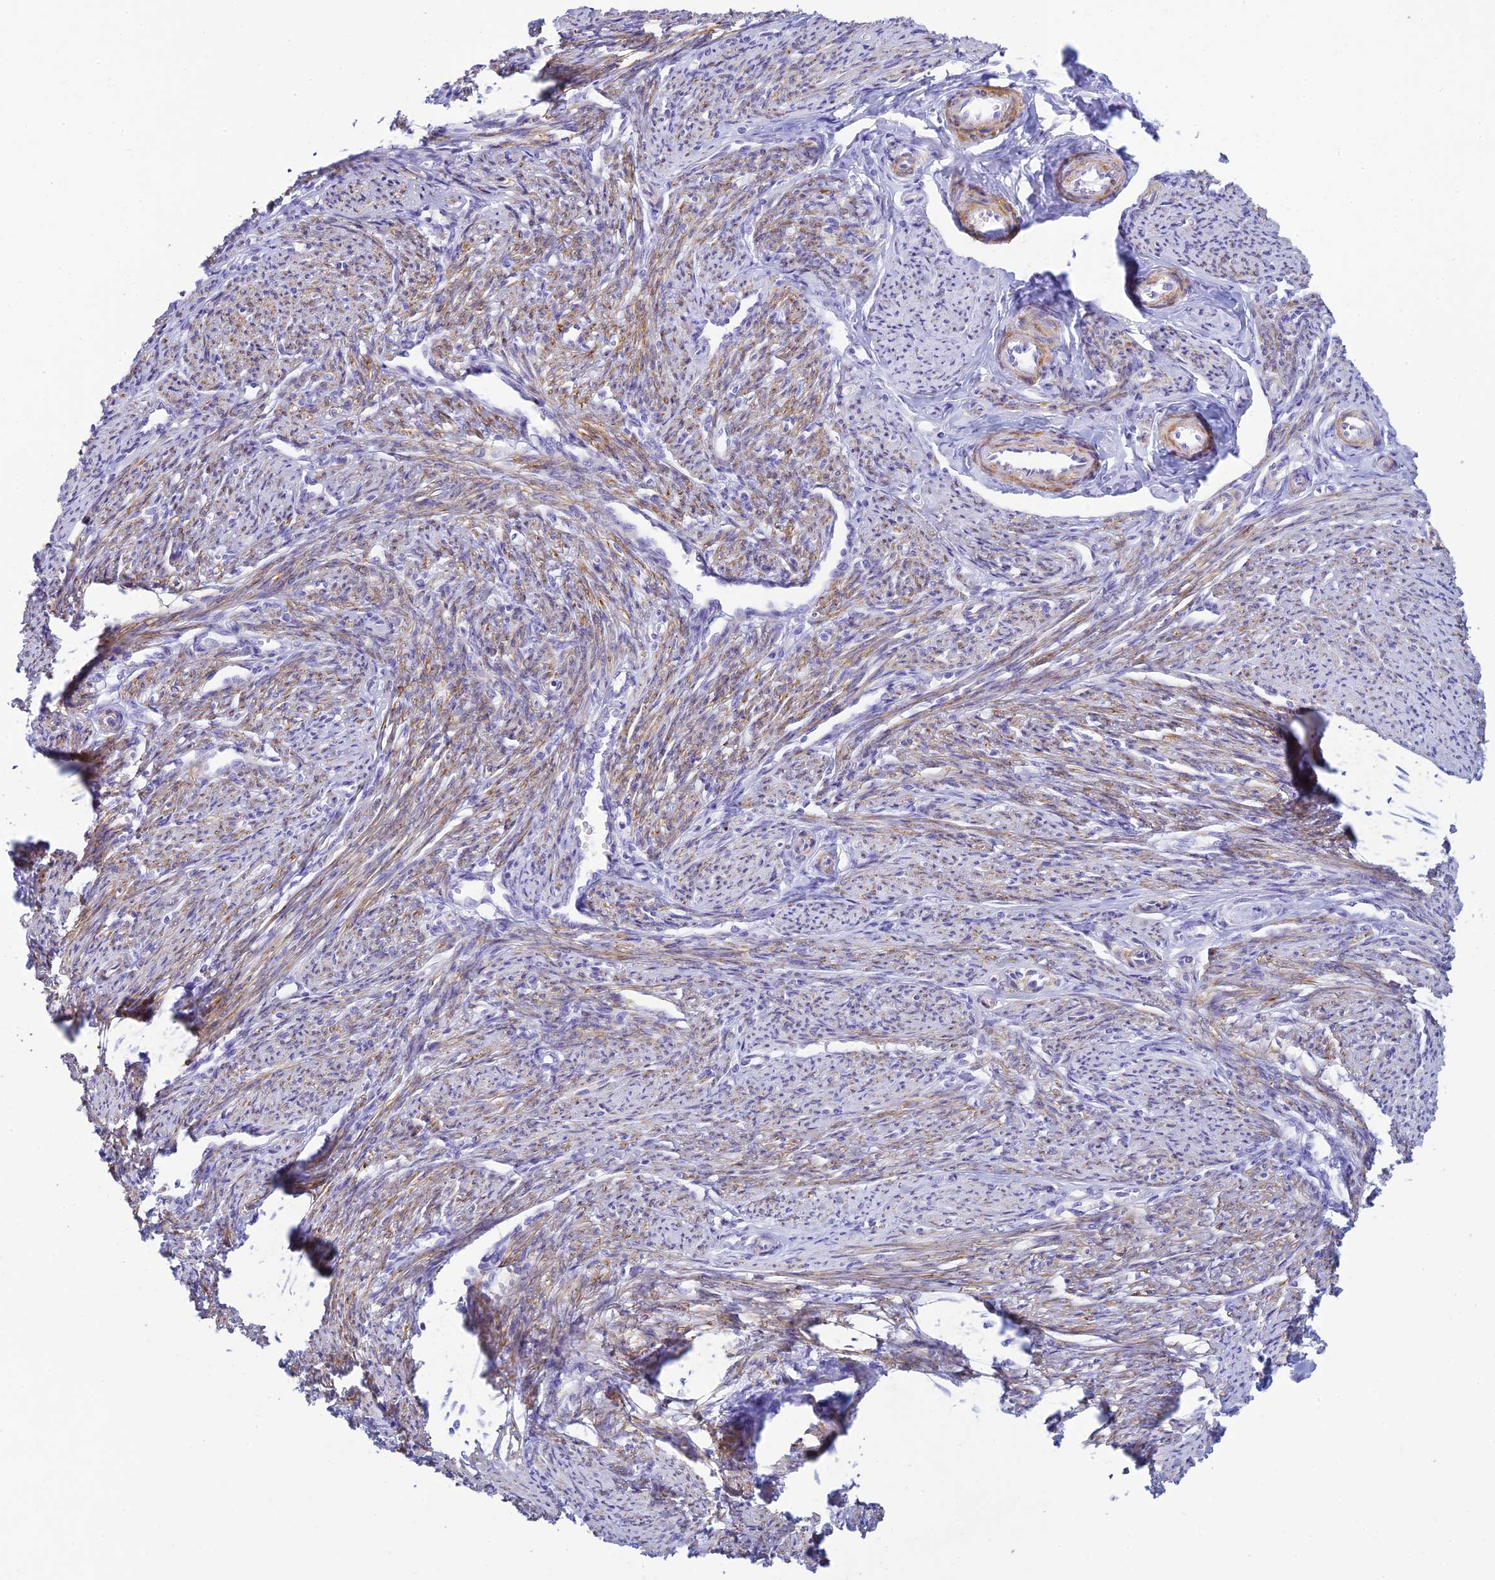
{"staining": {"intensity": "strong", "quantity": "25%-75%", "location": "cytoplasmic/membranous"}, "tissue": "smooth muscle", "cell_type": "Smooth muscle cells", "image_type": "normal", "snomed": [{"axis": "morphology", "description": "Normal tissue, NOS"}, {"axis": "topography", "description": "Smooth muscle"}, {"axis": "topography", "description": "Uterus"}], "caption": "Protein positivity by immunohistochemistry (IHC) exhibits strong cytoplasmic/membranous positivity in about 25%-75% of smooth muscle cells in benign smooth muscle. (Stains: DAB (3,3'-diaminobenzidine) in brown, nuclei in blue, Microscopy: brightfield microscopy at high magnification).", "gene": "FBXW4", "patient": {"sex": "female", "age": 59}}